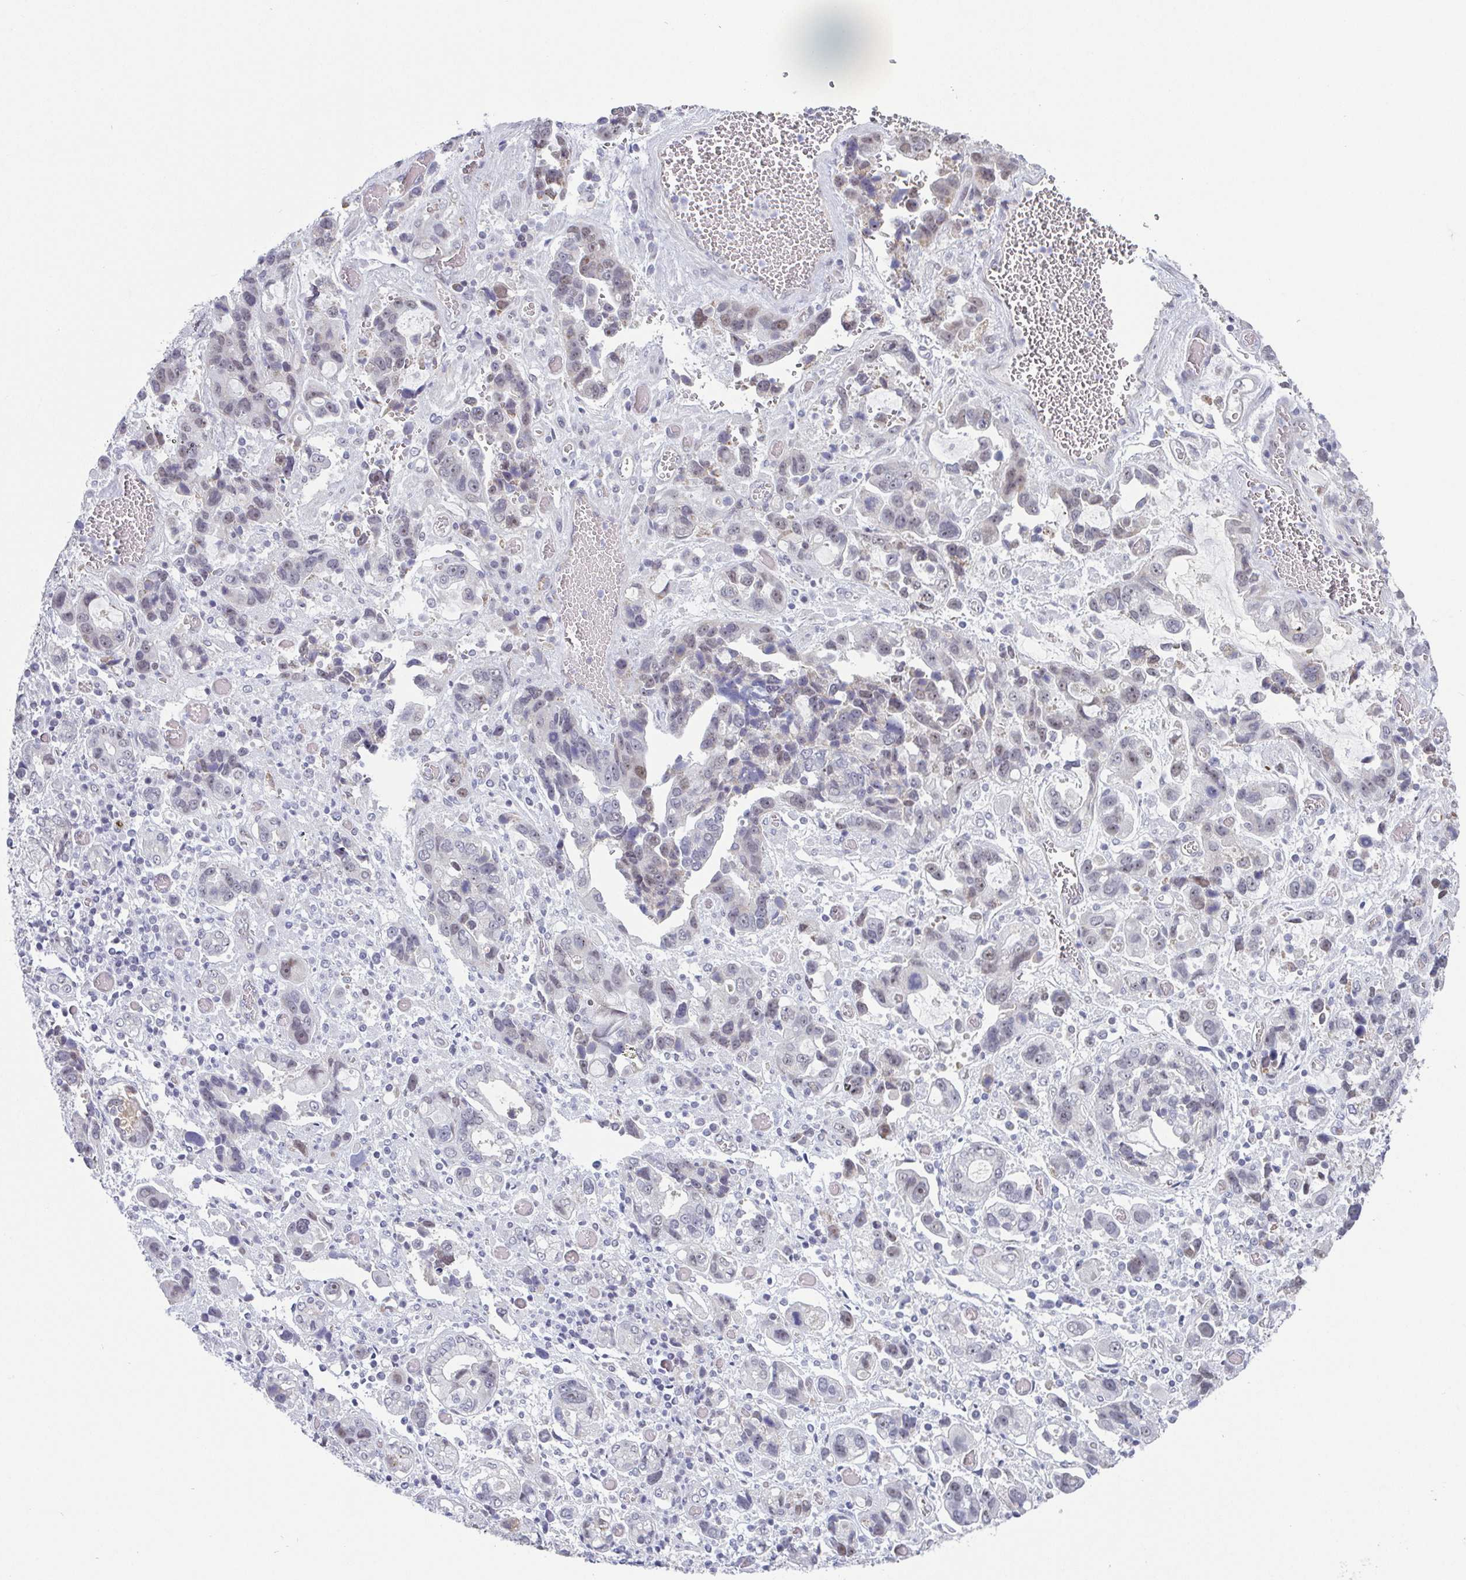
{"staining": {"intensity": "negative", "quantity": "none", "location": "none"}, "tissue": "stomach cancer", "cell_type": "Tumor cells", "image_type": "cancer", "snomed": [{"axis": "morphology", "description": "Adenocarcinoma, NOS"}, {"axis": "topography", "description": "Stomach, upper"}], "caption": "The histopathology image demonstrates no significant expression in tumor cells of stomach cancer.", "gene": "EXOSC7", "patient": {"sex": "female", "age": 81}}